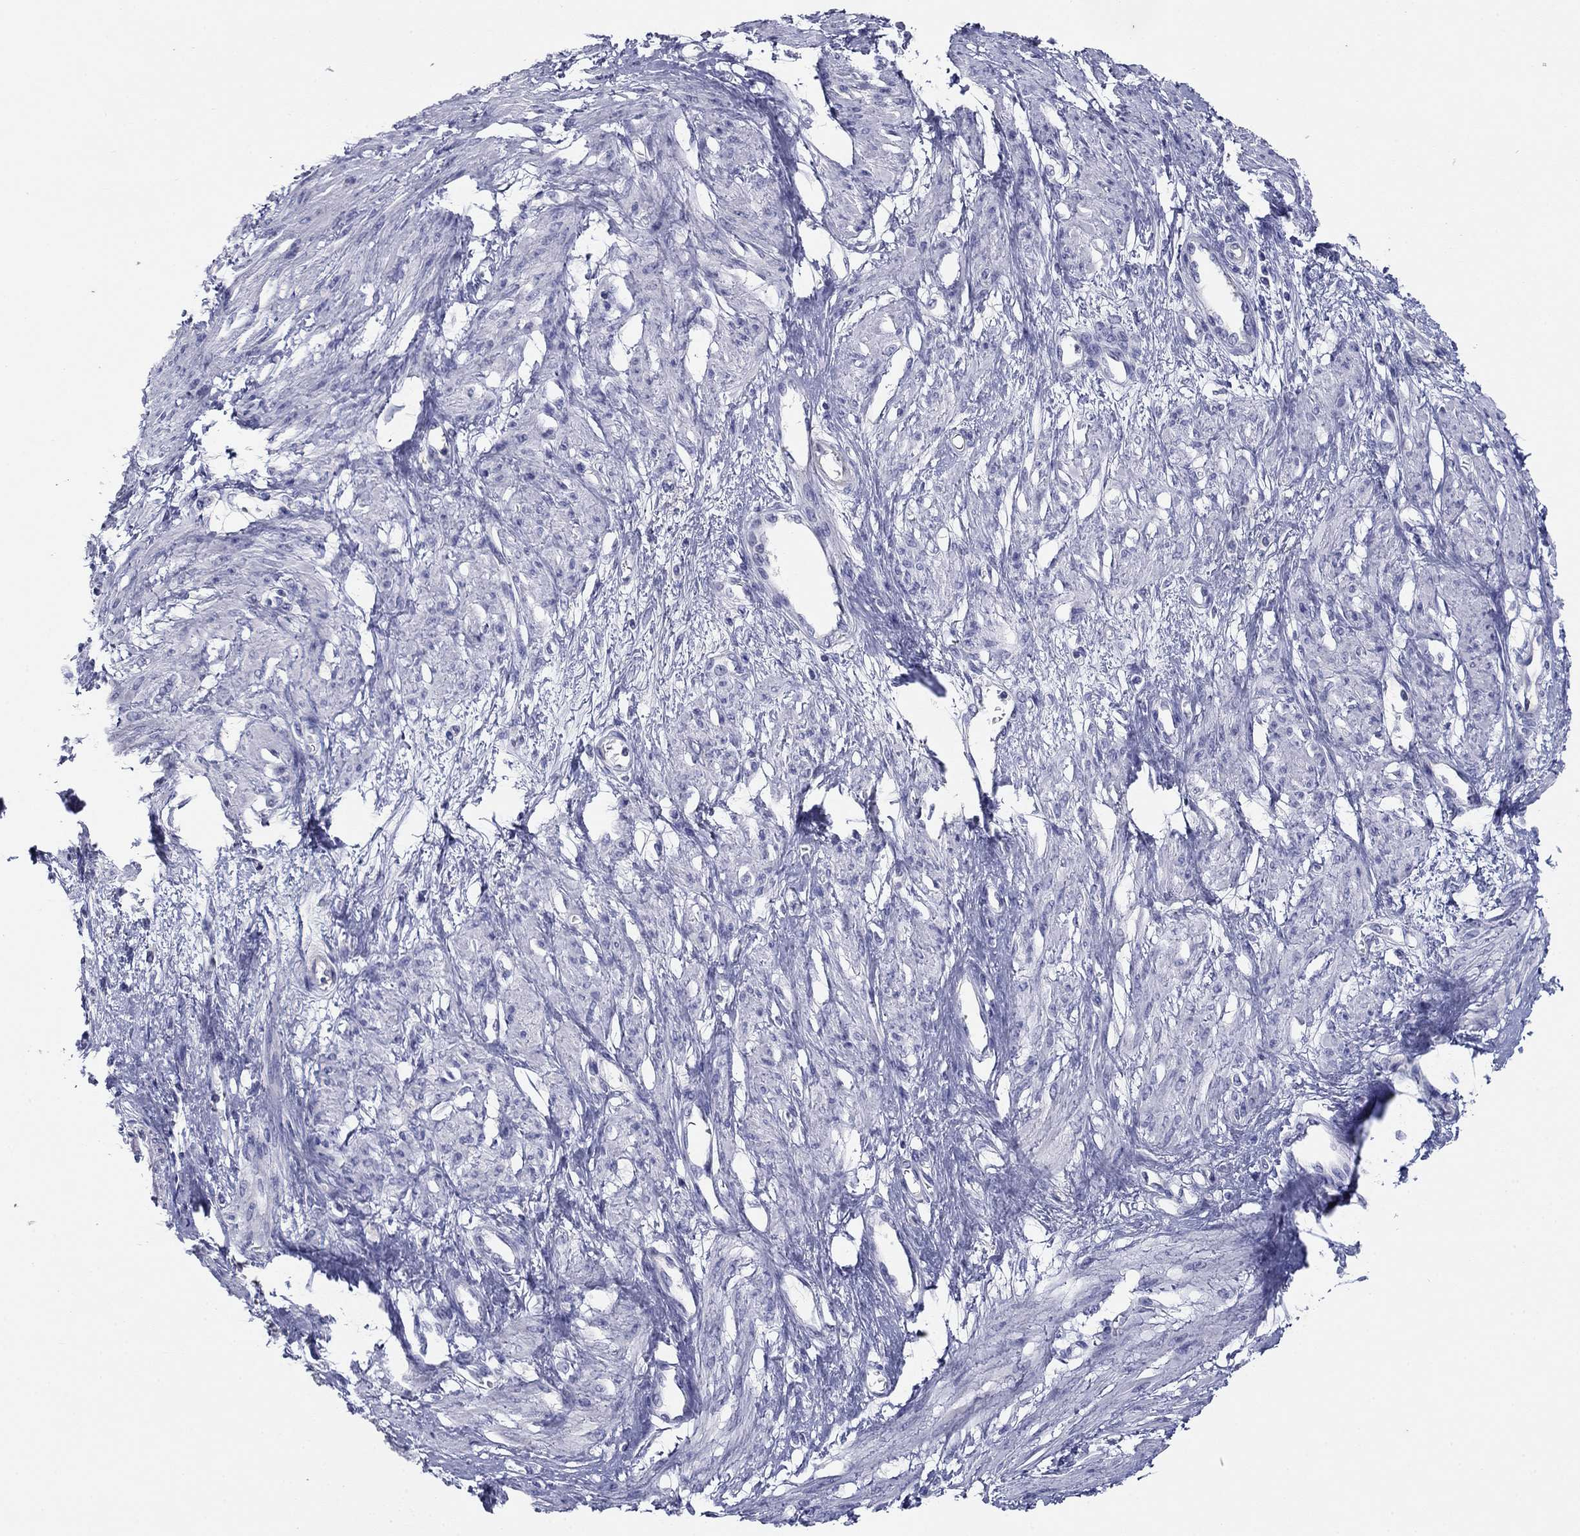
{"staining": {"intensity": "negative", "quantity": "none", "location": "none"}, "tissue": "smooth muscle", "cell_type": "Smooth muscle cells", "image_type": "normal", "snomed": [{"axis": "morphology", "description": "Normal tissue, NOS"}, {"axis": "topography", "description": "Smooth muscle"}, {"axis": "topography", "description": "Uterus"}], "caption": "Immunohistochemical staining of benign human smooth muscle demonstrates no significant expression in smooth muscle cells. (Stains: DAB (3,3'-diaminobenzidine) IHC with hematoxylin counter stain, Microscopy: brightfield microscopy at high magnification).", "gene": "PLS1", "patient": {"sex": "female", "age": 39}}